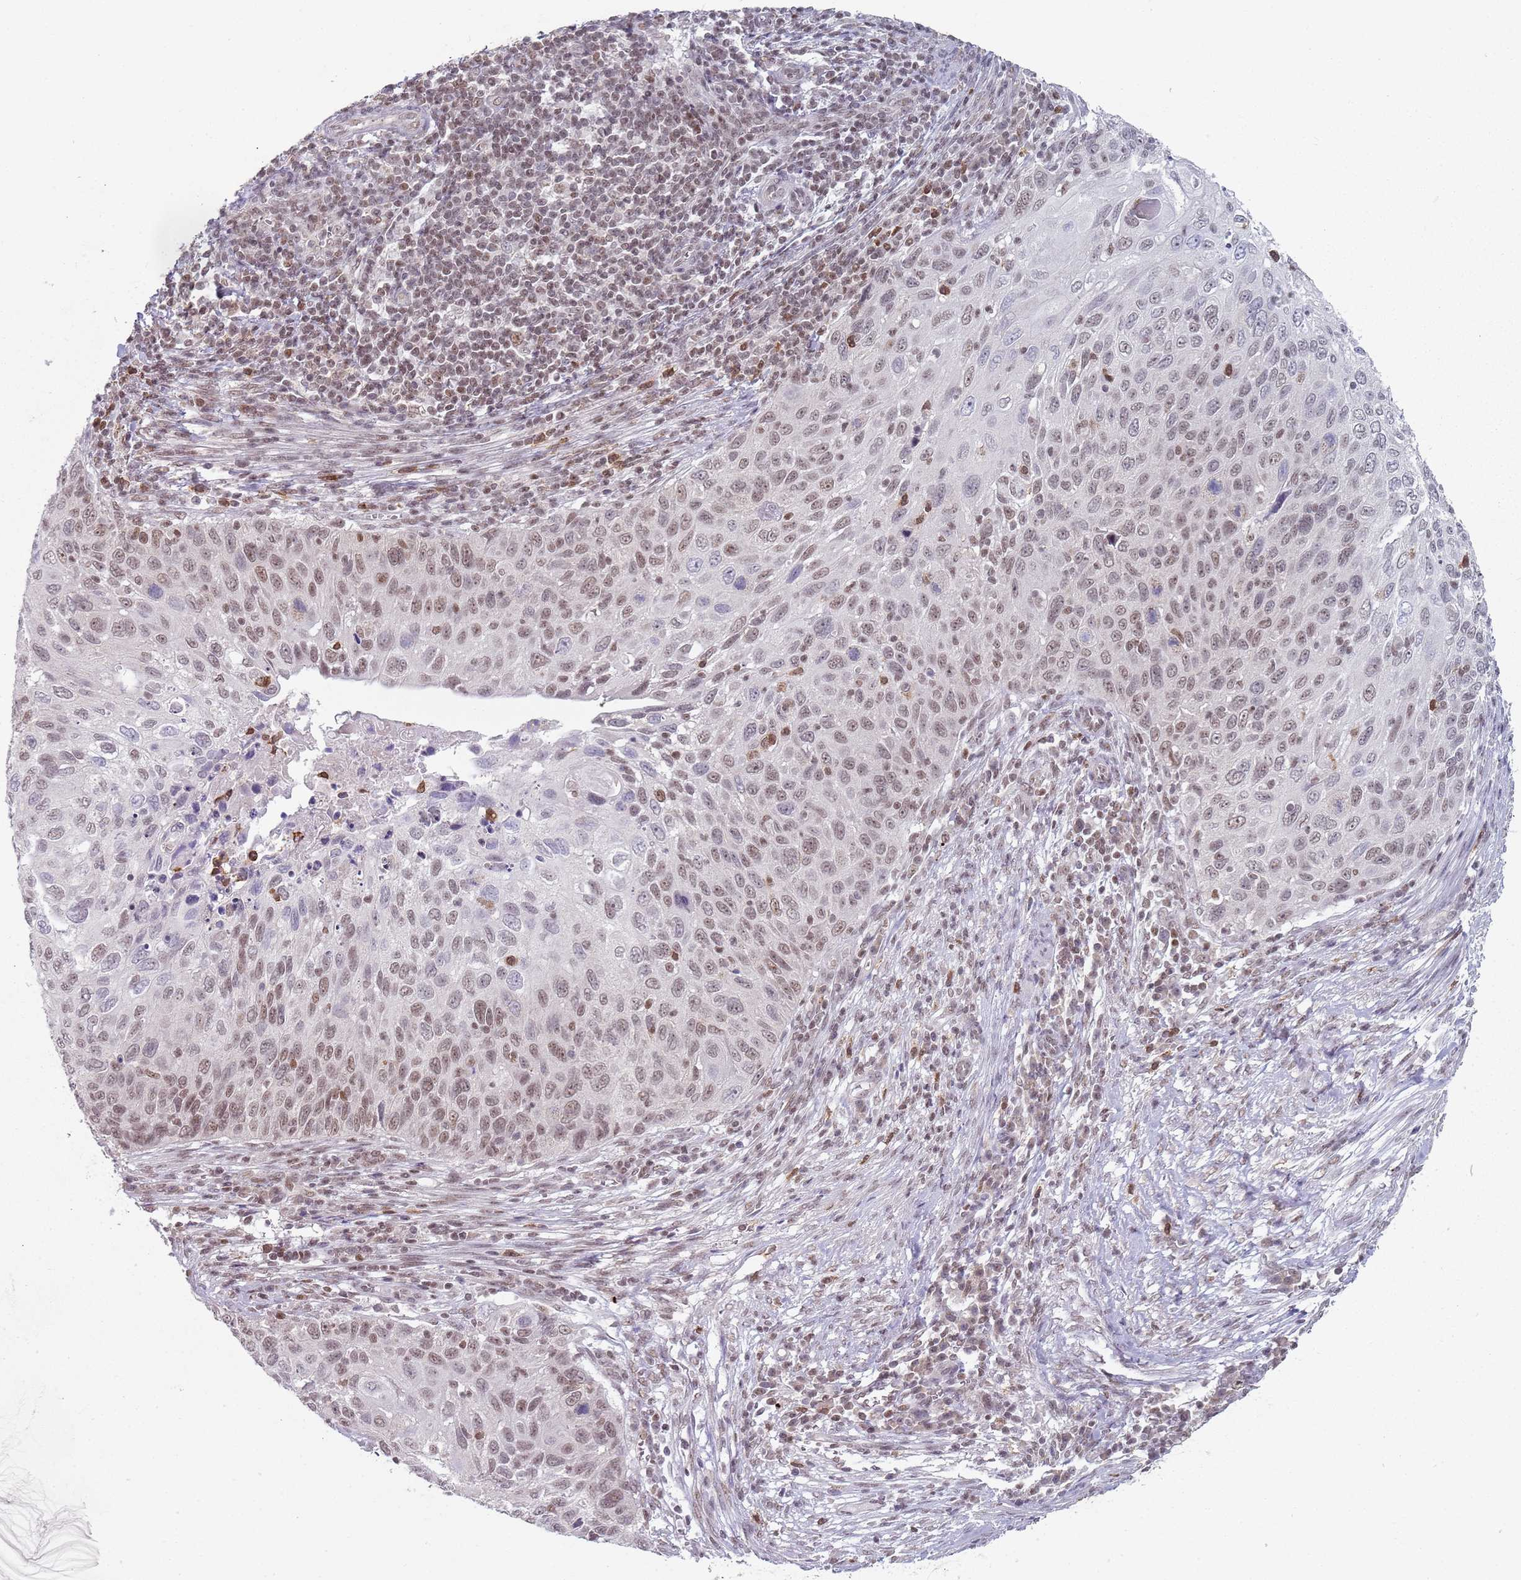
{"staining": {"intensity": "moderate", "quantity": ">75%", "location": "nuclear"}, "tissue": "cervical cancer", "cell_type": "Tumor cells", "image_type": "cancer", "snomed": [{"axis": "morphology", "description": "Squamous cell carcinoma, NOS"}, {"axis": "topography", "description": "Cervix"}], "caption": "Brown immunohistochemical staining in cervical cancer (squamous cell carcinoma) reveals moderate nuclear staining in about >75% of tumor cells.", "gene": "SMARCAL1", "patient": {"sex": "female", "age": 70}}